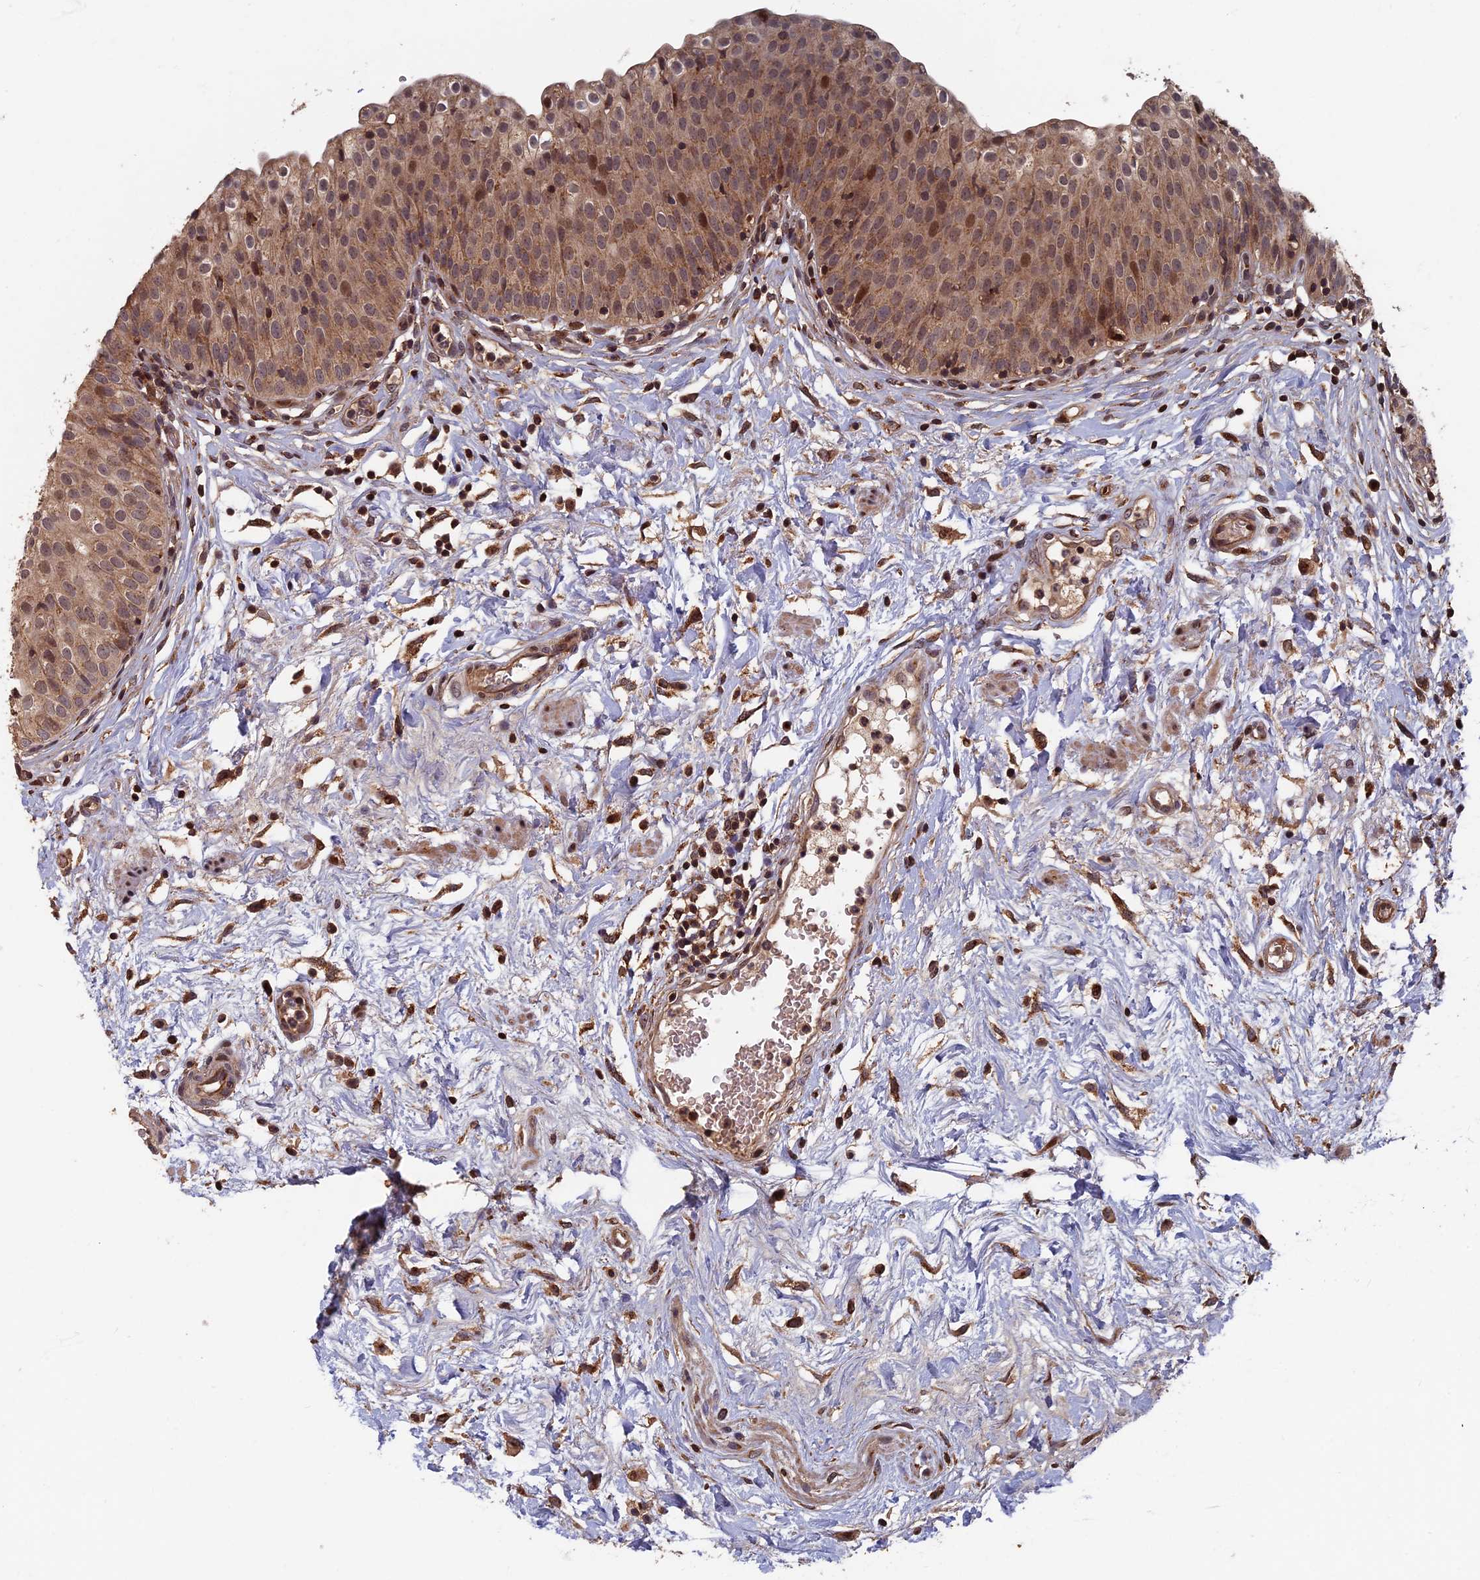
{"staining": {"intensity": "moderate", "quantity": ">75%", "location": "cytoplasmic/membranous,nuclear"}, "tissue": "urinary bladder", "cell_type": "Urothelial cells", "image_type": "normal", "snomed": [{"axis": "morphology", "description": "Normal tissue, NOS"}, {"axis": "topography", "description": "Urinary bladder"}], "caption": "The immunohistochemical stain labels moderate cytoplasmic/membranous,nuclear staining in urothelial cells of benign urinary bladder. (DAB (3,3'-diaminobenzidine) IHC with brightfield microscopy, high magnification).", "gene": "RASGRF1", "patient": {"sex": "male", "age": 55}}